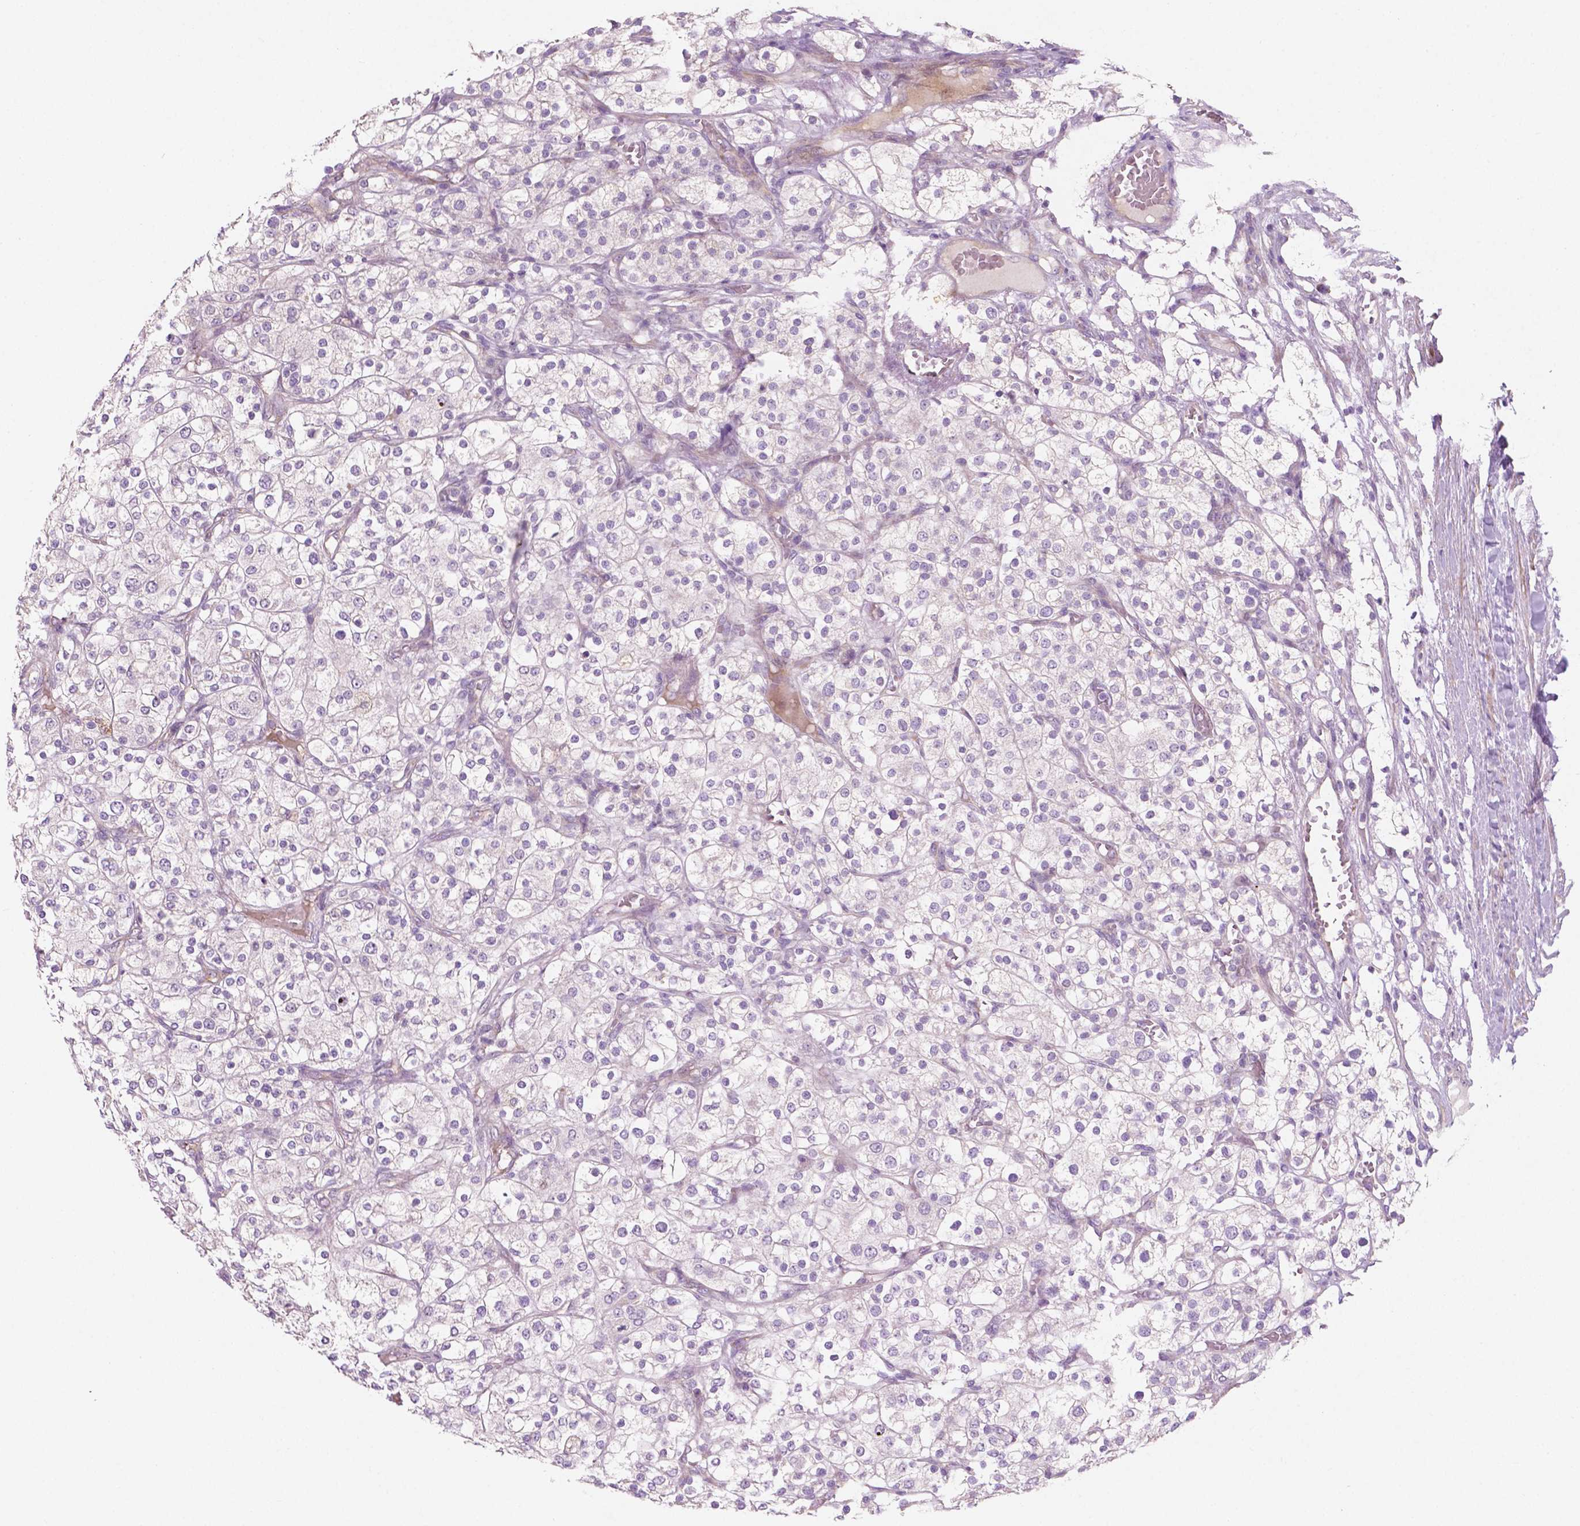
{"staining": {"intensity": "negative", "quantity": "none", "location": "none"}, "tissue": "renal cancer", "cell_type": "Tumor cells", "image_type": "cancer", "snomed": [{"axis": "morphology", "description": "Adenocarcinoma, NOS"}, {"axis": "topography", "description": "Kidney"}], "caption": "Tumor cells show no significant protein positivity in adenocarcinoma (renal).", "gene": "LRP1B", "patient": {"sex": "male", "age": 80}}